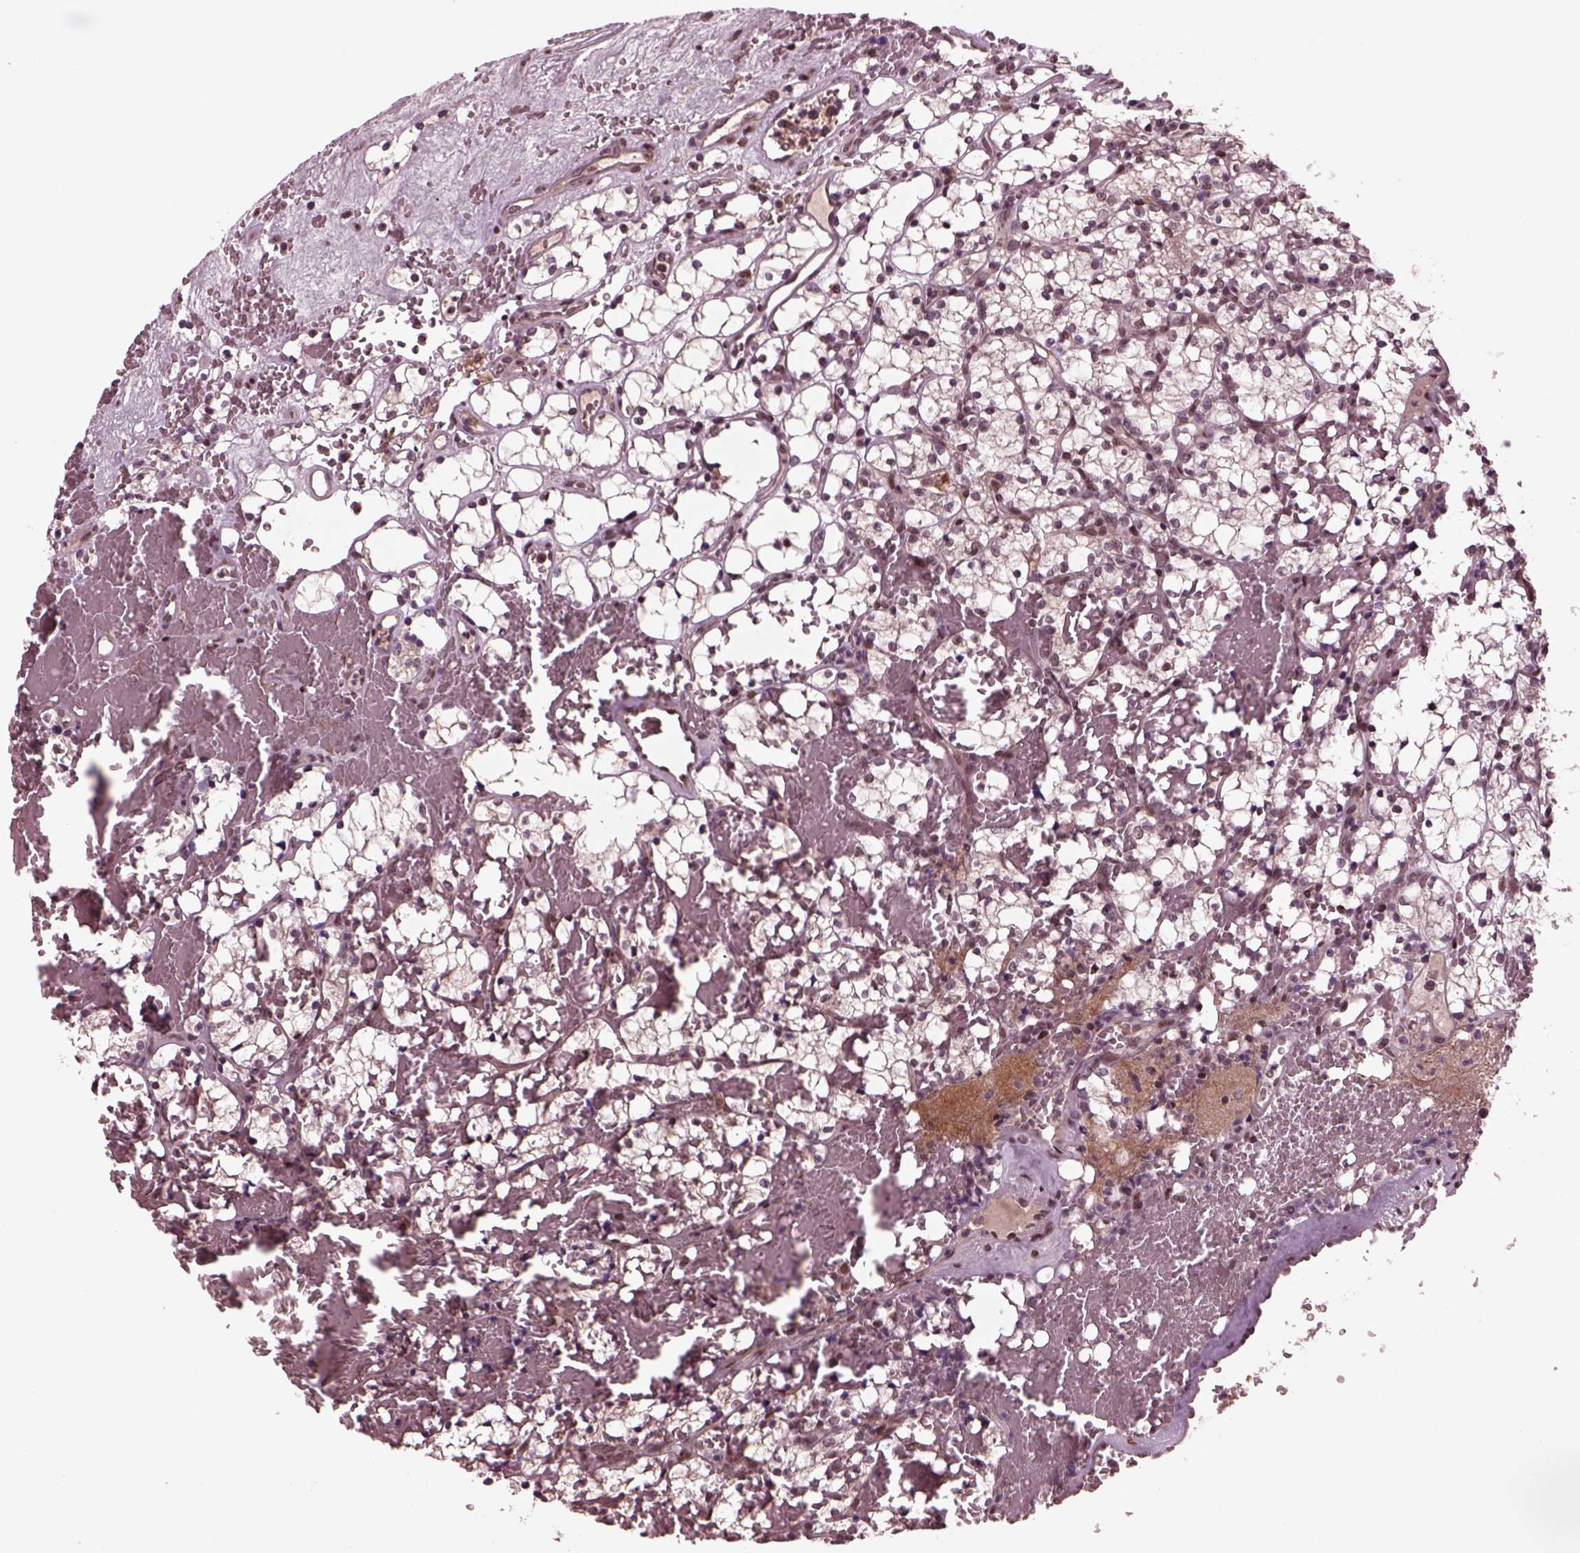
{"staining": {"intensity": "weak", "quantity": "<25%", "location": "nuclear"}, "tissue": "renal cancer", "cell_type": "Tumor cells", "image_type": "cancer", "snomed": [{"axis": "morphology", "description": "Adenocarcinoma, NOS"}, {"axis": "topography", "description": "Kidney"}], "caption": "This is an immunohistochemistry (IHC) histopathology image of renal adenocarcinoma. There is no expression in tumor cells.", "gene": "NAP1L5", "patient": {"sex": "female", "age": 69}}